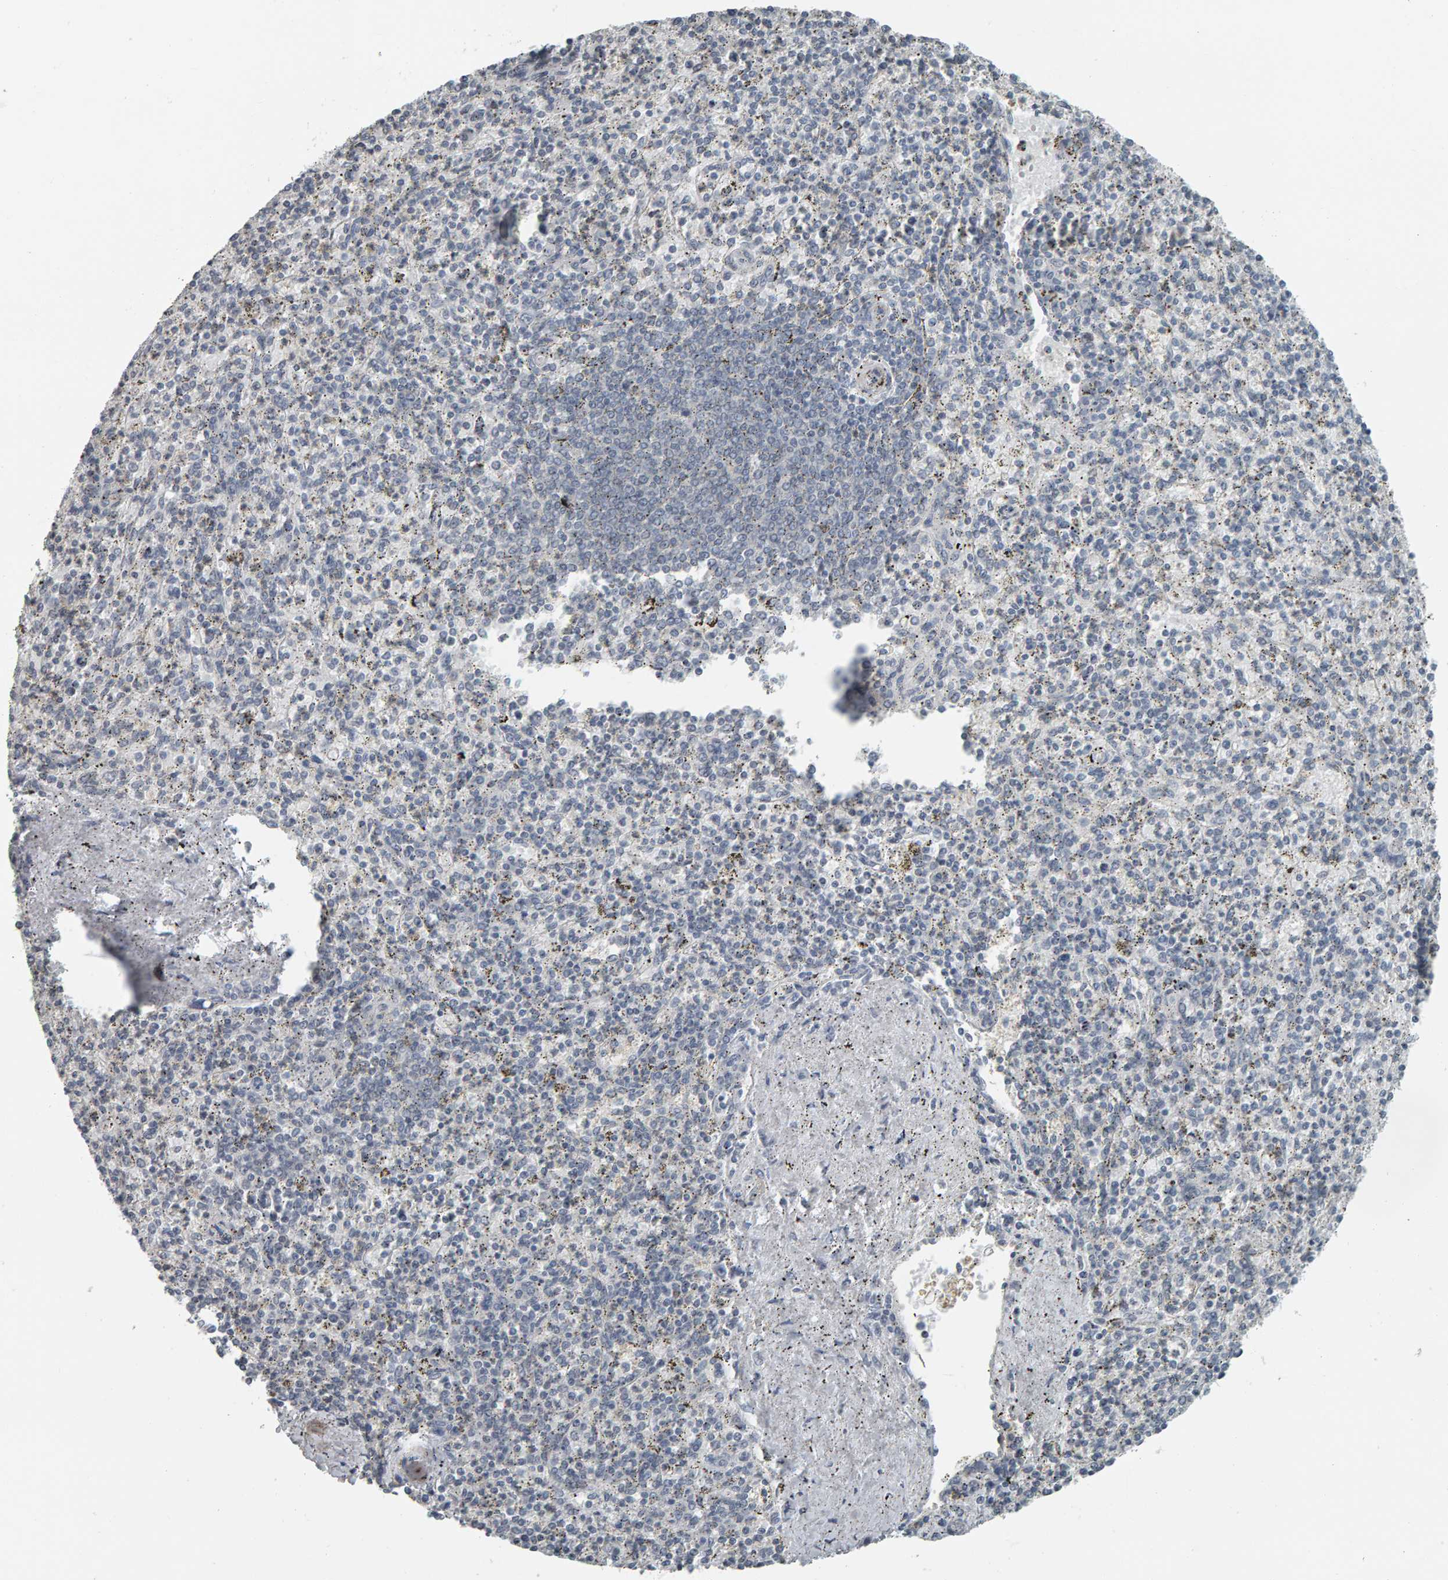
{"staining": {"intensity": "negative", "quantity": "none", "location": "none"}, "tissue": "spleen", "cell_type": "Cells in red pulp", "image_type": "normal", "snomed": [{"axis": "morphology", "description": "Normal tissue, NOS"}, {"axis": "topography", "description": "Spleen"}], "caption": "IHC micrograph of normal spleen stained for a protein (brown), which demonstrates no expression in cells in red pulp. (Immunohistochemistry (ihc), brightfield microscopy, high magnification).", "gene": "PYY", "patient": {"sex": "male", "age": 72}}